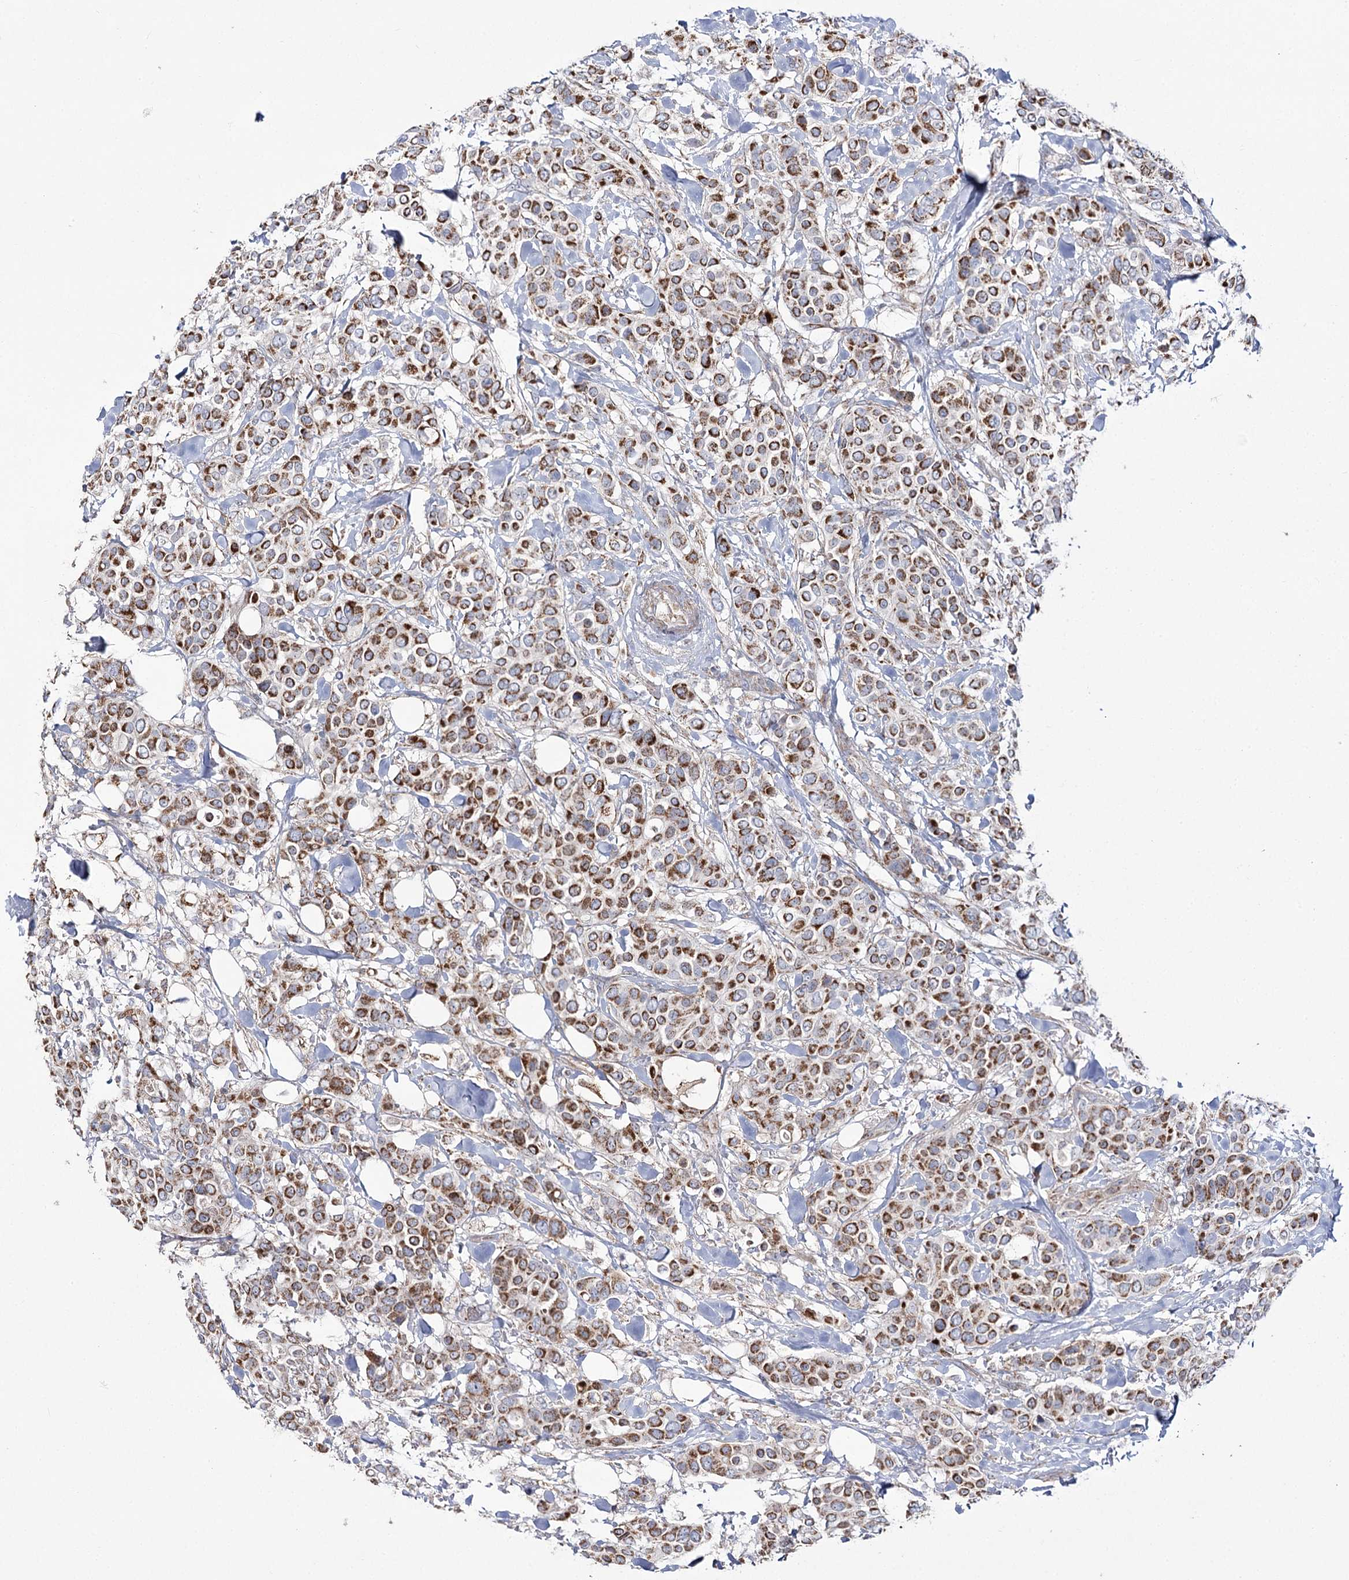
{"staining": {"intensity": "moderate", "quantity": ">75%", "location": "cytoplasmic/membranous"}, "tissue": "breast cancer", "cell_type": "Tumor cells", "image_type": "cancer", "snomed": [{"axis": "morphology", "description": "Lobular carcinoma"}, {"axis": "topography", "description": "Breast"}], "caption": "Breast cancer (lobular carcinoma) stained with DAB (3,3'-diaminobenzidine) immunohistochemistry reveals medium levels of moderate cytoplasmic/membranous positivity in approximately >75% of tumor cells. The protein of interest is stained brown, and the nuclei are stained in blue (DAB (3,3'-diaminobenzidine) IHC with brightfield microscopy, high magnification).", "gene": "NADK2", "patient": {"sex": "female", "age": 51}}